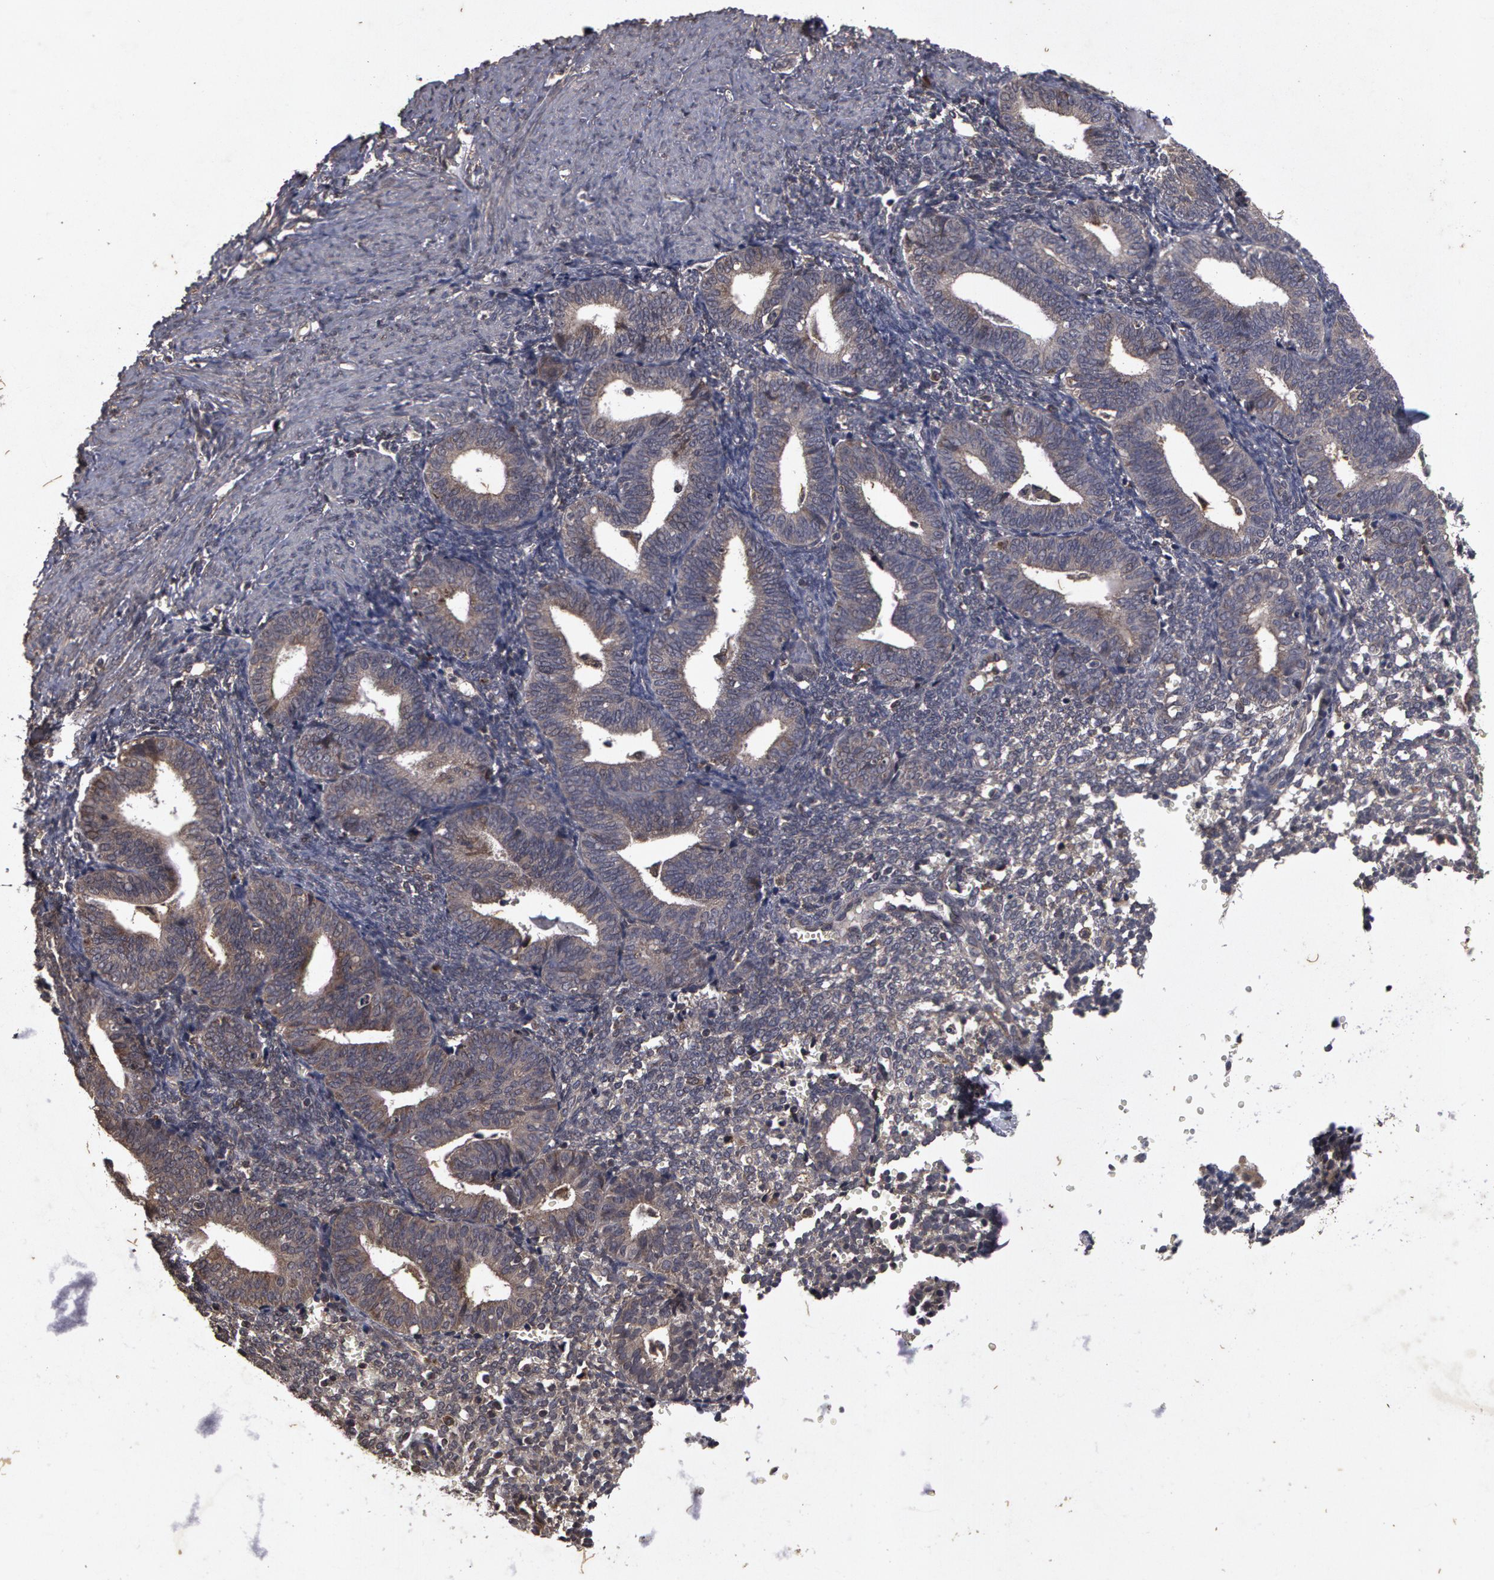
{"staining": {"intensity": "negative", "quantity": "none", "location": "none"}, "tissue": "endometrium", "cell_type": "Cells in endometrial stroma", "image_type": "normal", "snomed": [{"axis": "morphology", "description": "Normal tissue, NOS"}, {"axis": "topography", "description": "Endometrium"}], "caption": "Endometrium was stained to show a protein in brown. There is no significant expression in cells in endometrial stroma. (Stains: DAB immunohistochemistry (IHC) with hematoxylin counter stain, Microscopy: brightfield microscopy at high magnification).", "gene": "CALR", "patient": {"sex": "female", "age": 61}}